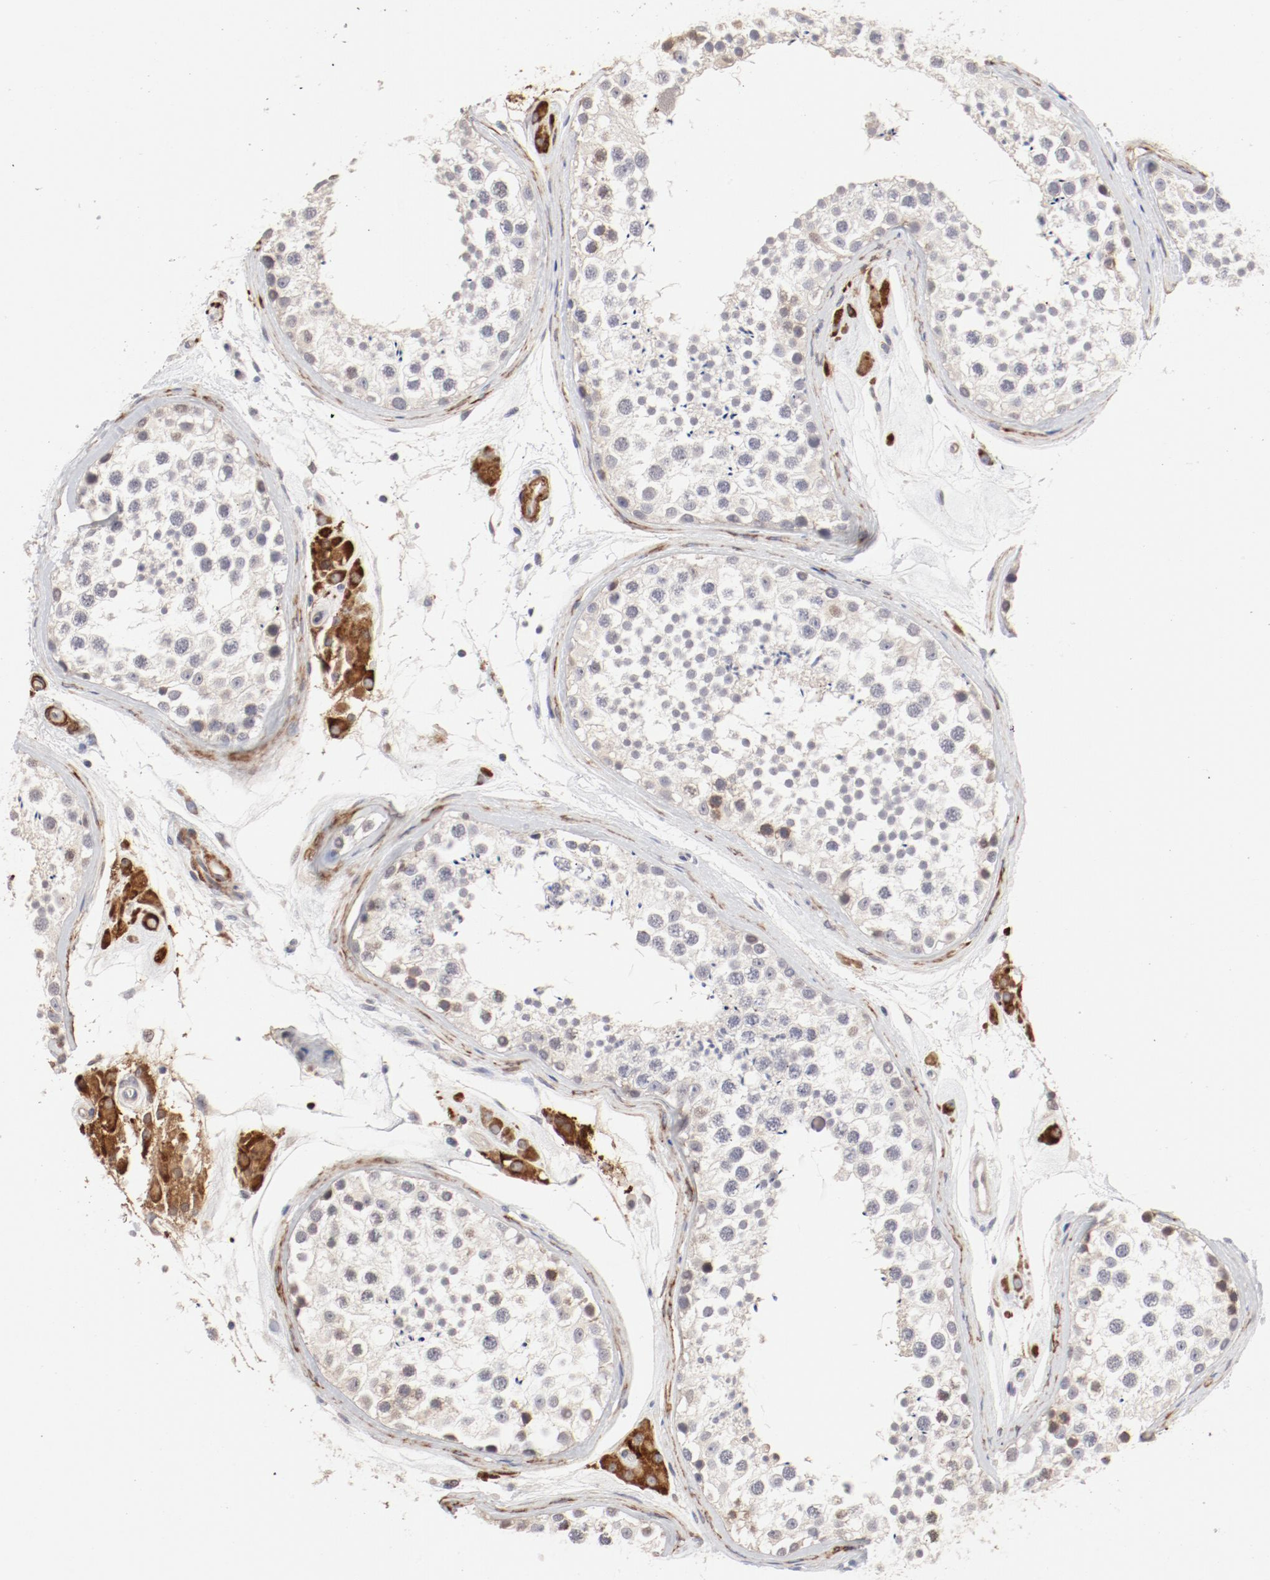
{"staining": {"intensity": "negative", "quantity": "none", "location": "none"}, "tissue": "testis", "cell_type": "Cells in seminiferous ducts", "image_type": "normal", "snomed": [{"axis": "morphology", "description": "Normal tissue, NOS"}, {"axis": "topography", "description": "Testis"}], "caption": "Immunohistochemistry histopathology image of benign human testis stained for a protein (brown), which displays no expression in cells in seminiferous ducts.", "gene": "MAGED4B", "patient": {"sex": "male", "age": 46}}